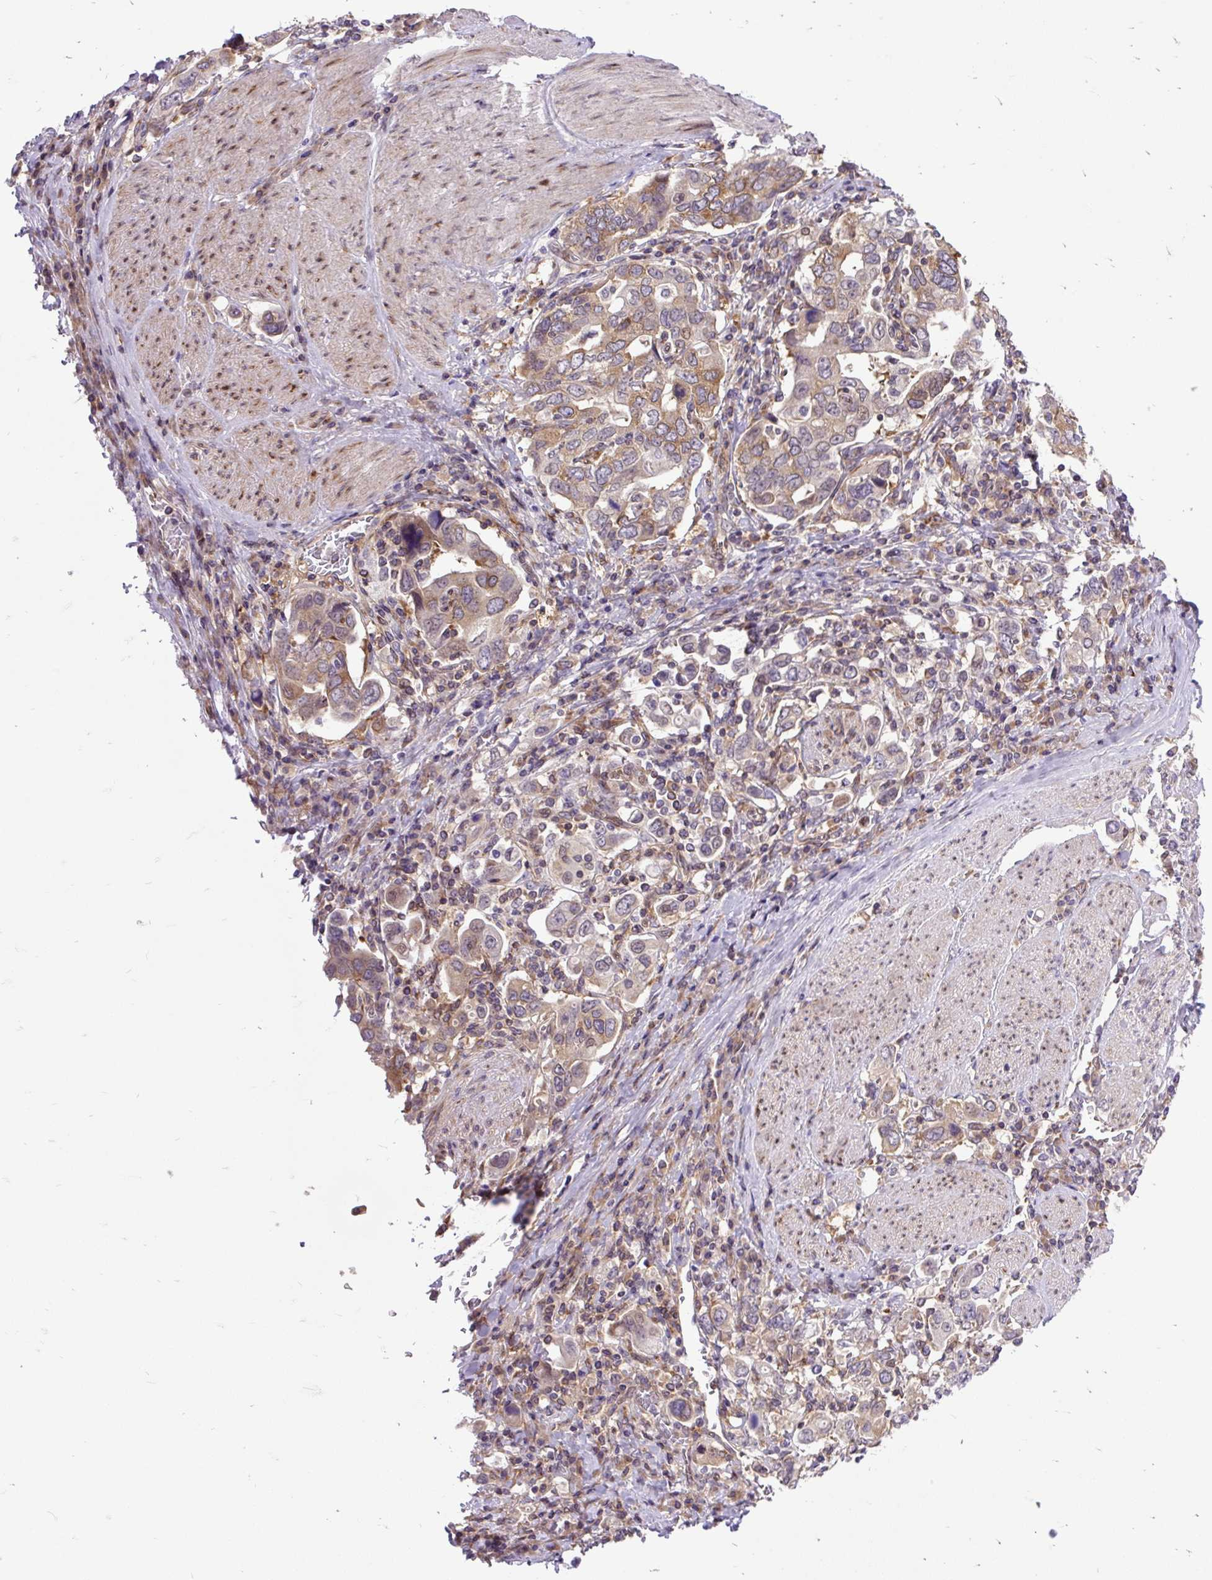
{"staining": {"intensity": "moderate", "quantity": "25%-75%", "location": "cytoplasmic/membranous"}, "tissue": "stomach cancer", "cell_type": "Tumor cells", "image_type": "cancer", "snomed": [{"axis": "morphology", "description": "Adenocarcinoma, NOS"}, {"axis": "topography", "description": "Stomach, upper"}, {"axis": "topography", "description": "Stomach"}], "caption": "Adenocarcinoma (stomach) stained for a protein exhibits moderate cytoplasmic/membranous positivity in tumor cells. The staining was performed using DAB to visualize the protein expression in brown, while the nuclei were stained in blue with hematoxylin (Magnification: 20x).", "gene": "TRIM17", "patient": {"sex": "male", "age": 62}}